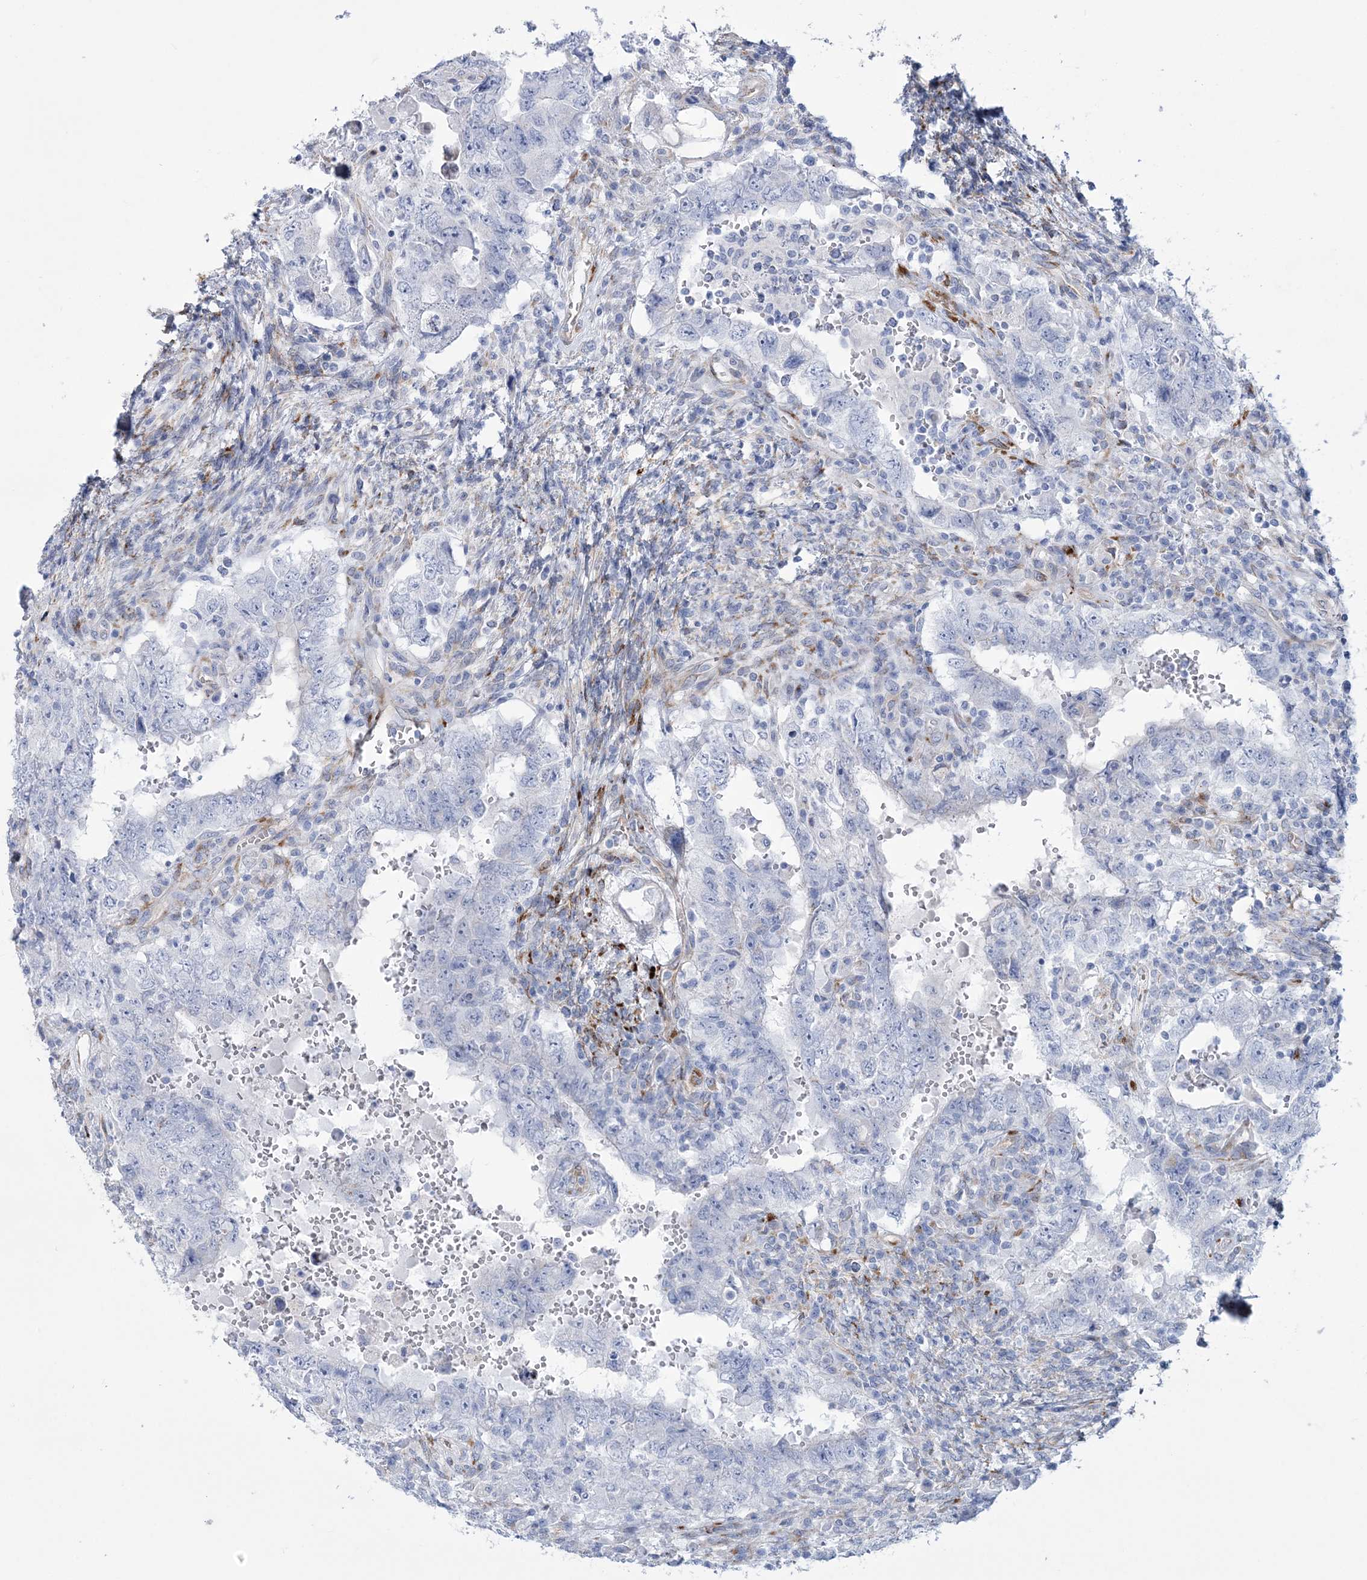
{"staining": {"intensity": "negative", "quantity": "none", "location": "none"}, "tissue": "testis cancer", "cell_type": "Tumor cells", "image_type": "cancer", "snomed": [{"axis": "morphology", "description": "Carcinoma, Embryonal, NOS"}, {"axis": "topography", "description": "Testis"}], "caption": "Immunohistochemistry (IHC) of human testis cancer (embryonal carcinoma) reveals no positivity in tumor cells.", "gene": "RAB11FIP5", "patient": {"sex": "male", "age": 26}}